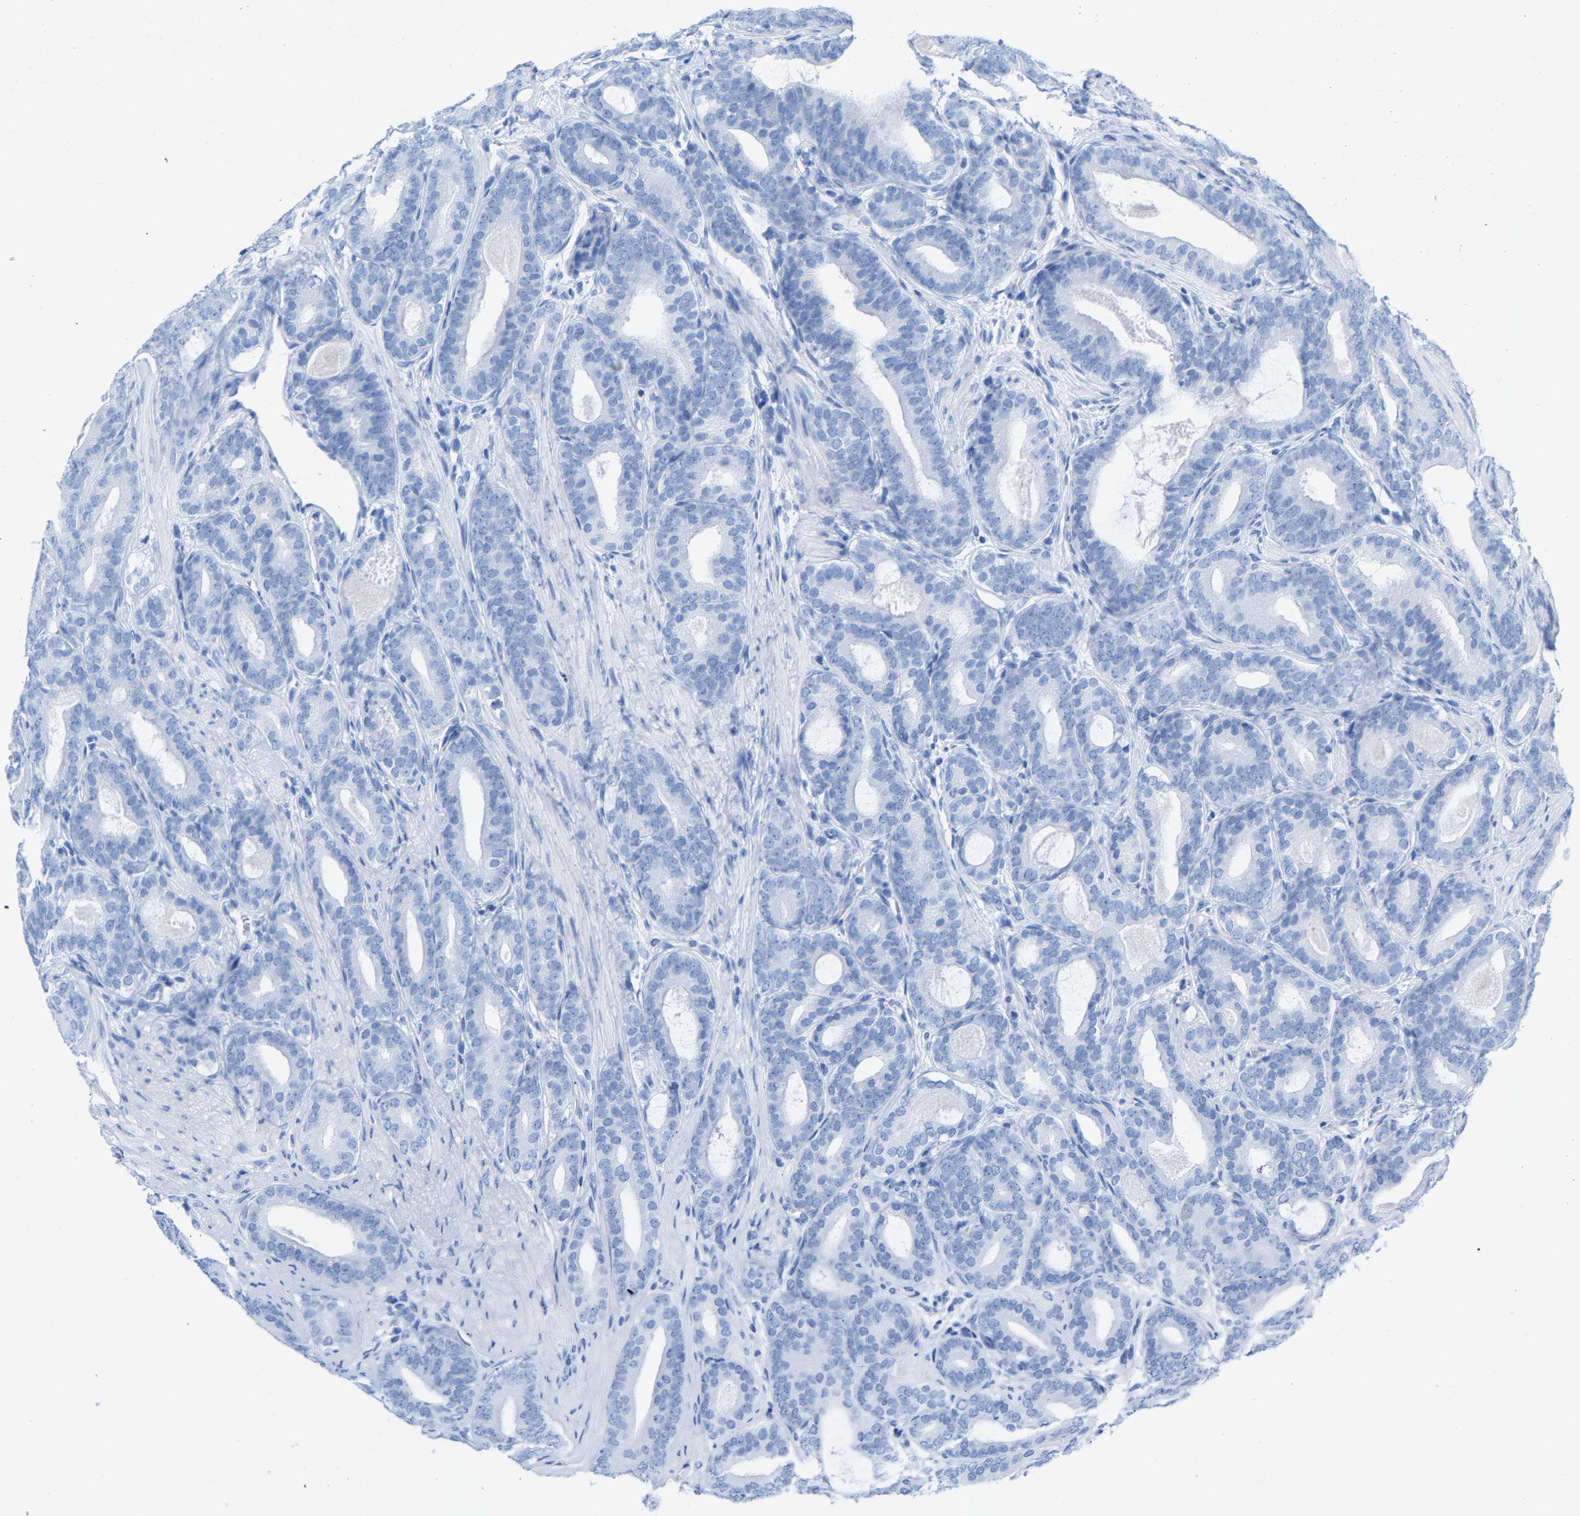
{"staining": {"intensity": "negative", "quantity": "none", "location": "none"}, "tissue": "prostate cancer", "cell_type": "Tumor cells", "image_type": "cancer", "snomed": [{"axis": "morphology", "description": "Adenocarcinoma, High grade"}, {"axis": "topography", "description": "Prostate"}], "caption": "The IHC photomicrograph has no significant positivity in tumor cells of prostate cancer tissue.", "gene": "CPA1", "patient": {"sex": "male", "age": 60}}